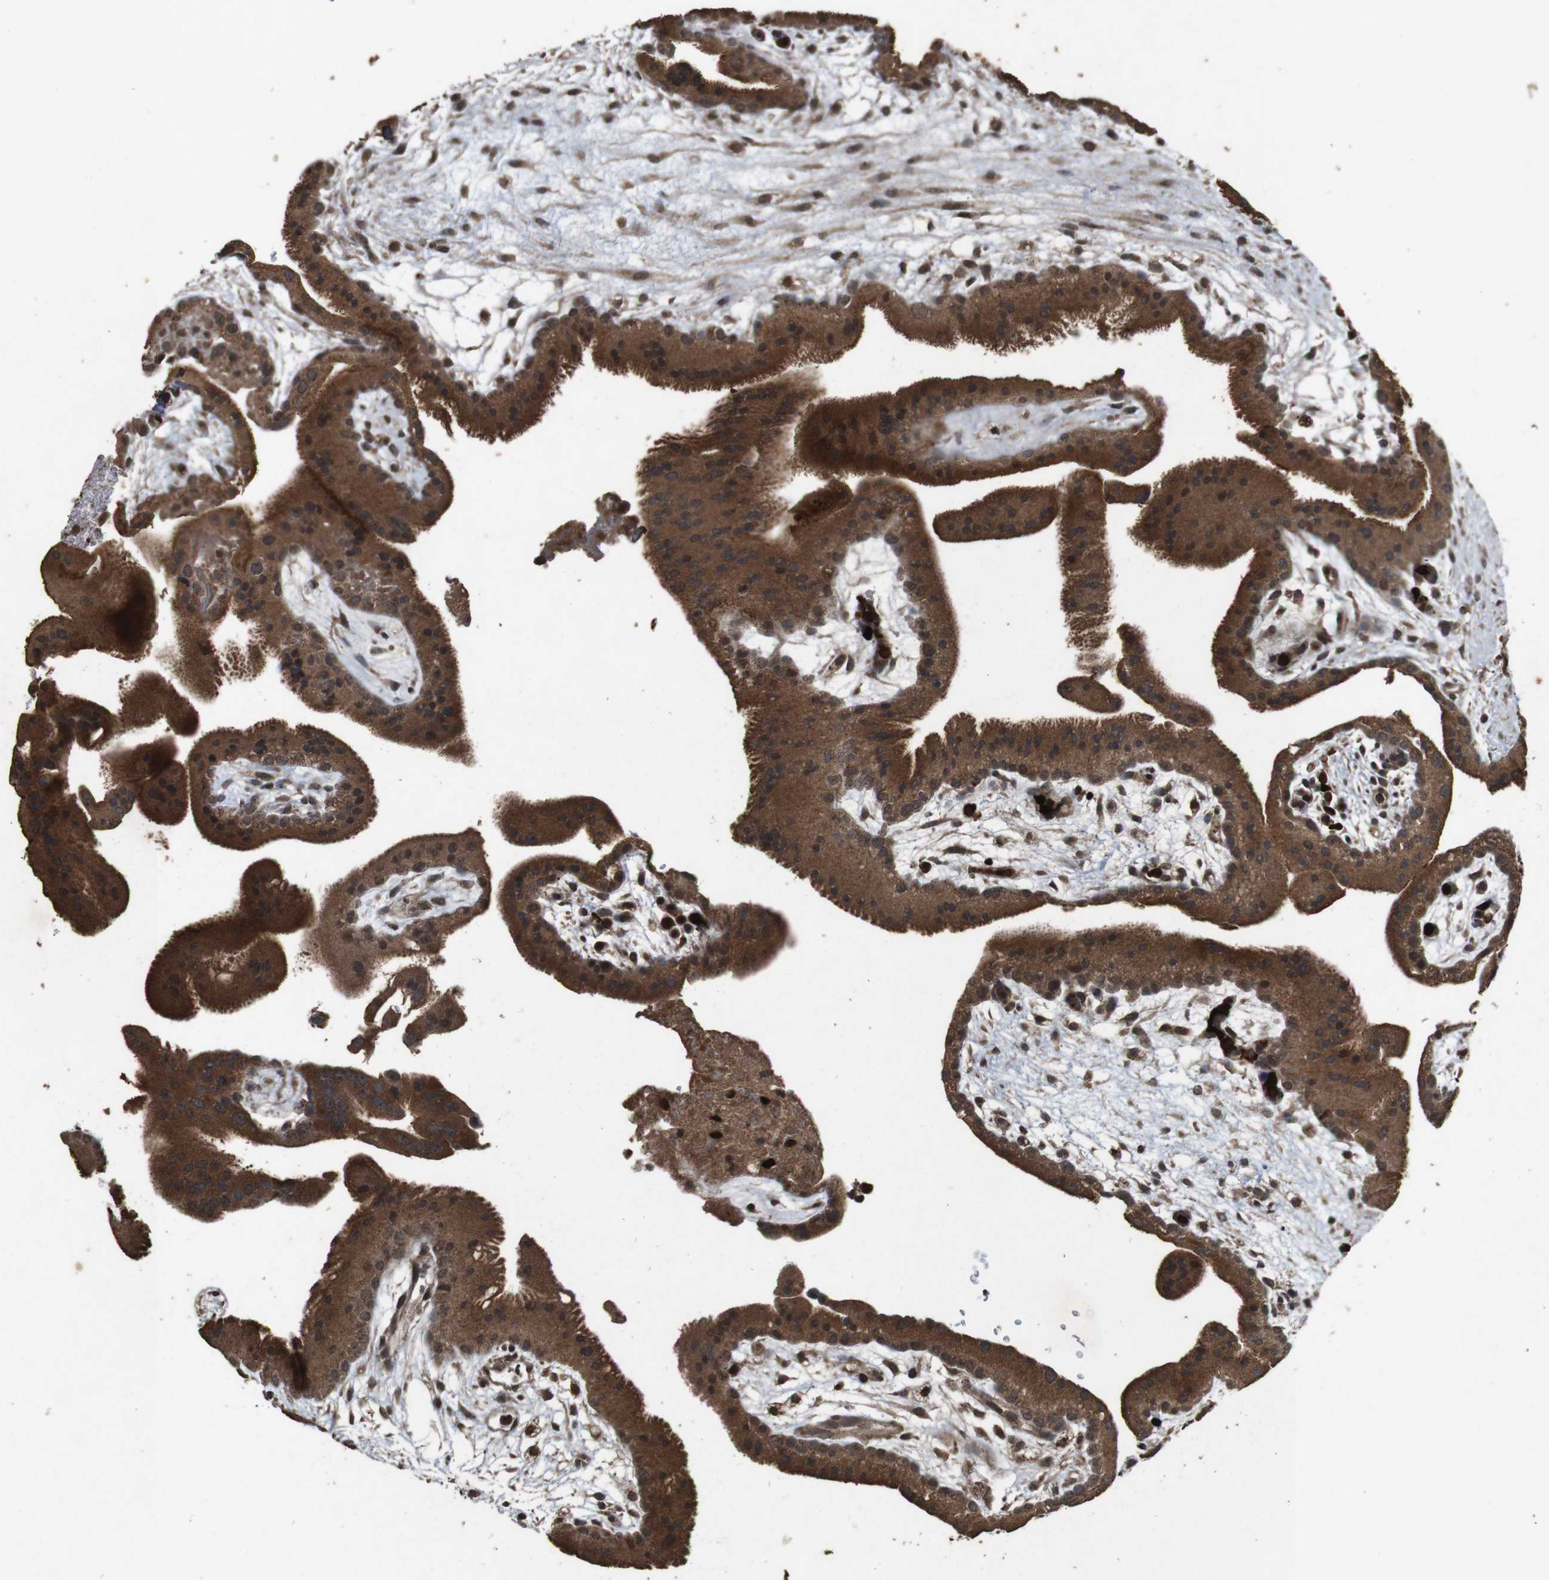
{"staining": {"intensity": "strong", "quantity": ">75%", "location": "cytoplasmic/membranous"}, "tissue": "placenta", "cell_type": "Trophoblastic cells", "image_type": "normal", "snomed": [{"axis": "morphology", "description": "Normal tissue, NOS"}, {"axis": "topography", "description": "Placenta"}], "caption": "The immunohistochemical stain labels strong cytoplasmic/membranous expression in trophoblastic cells of benign placenta.", "gene": "SORL1", "patient": {"sex": "female", "age": 19}}